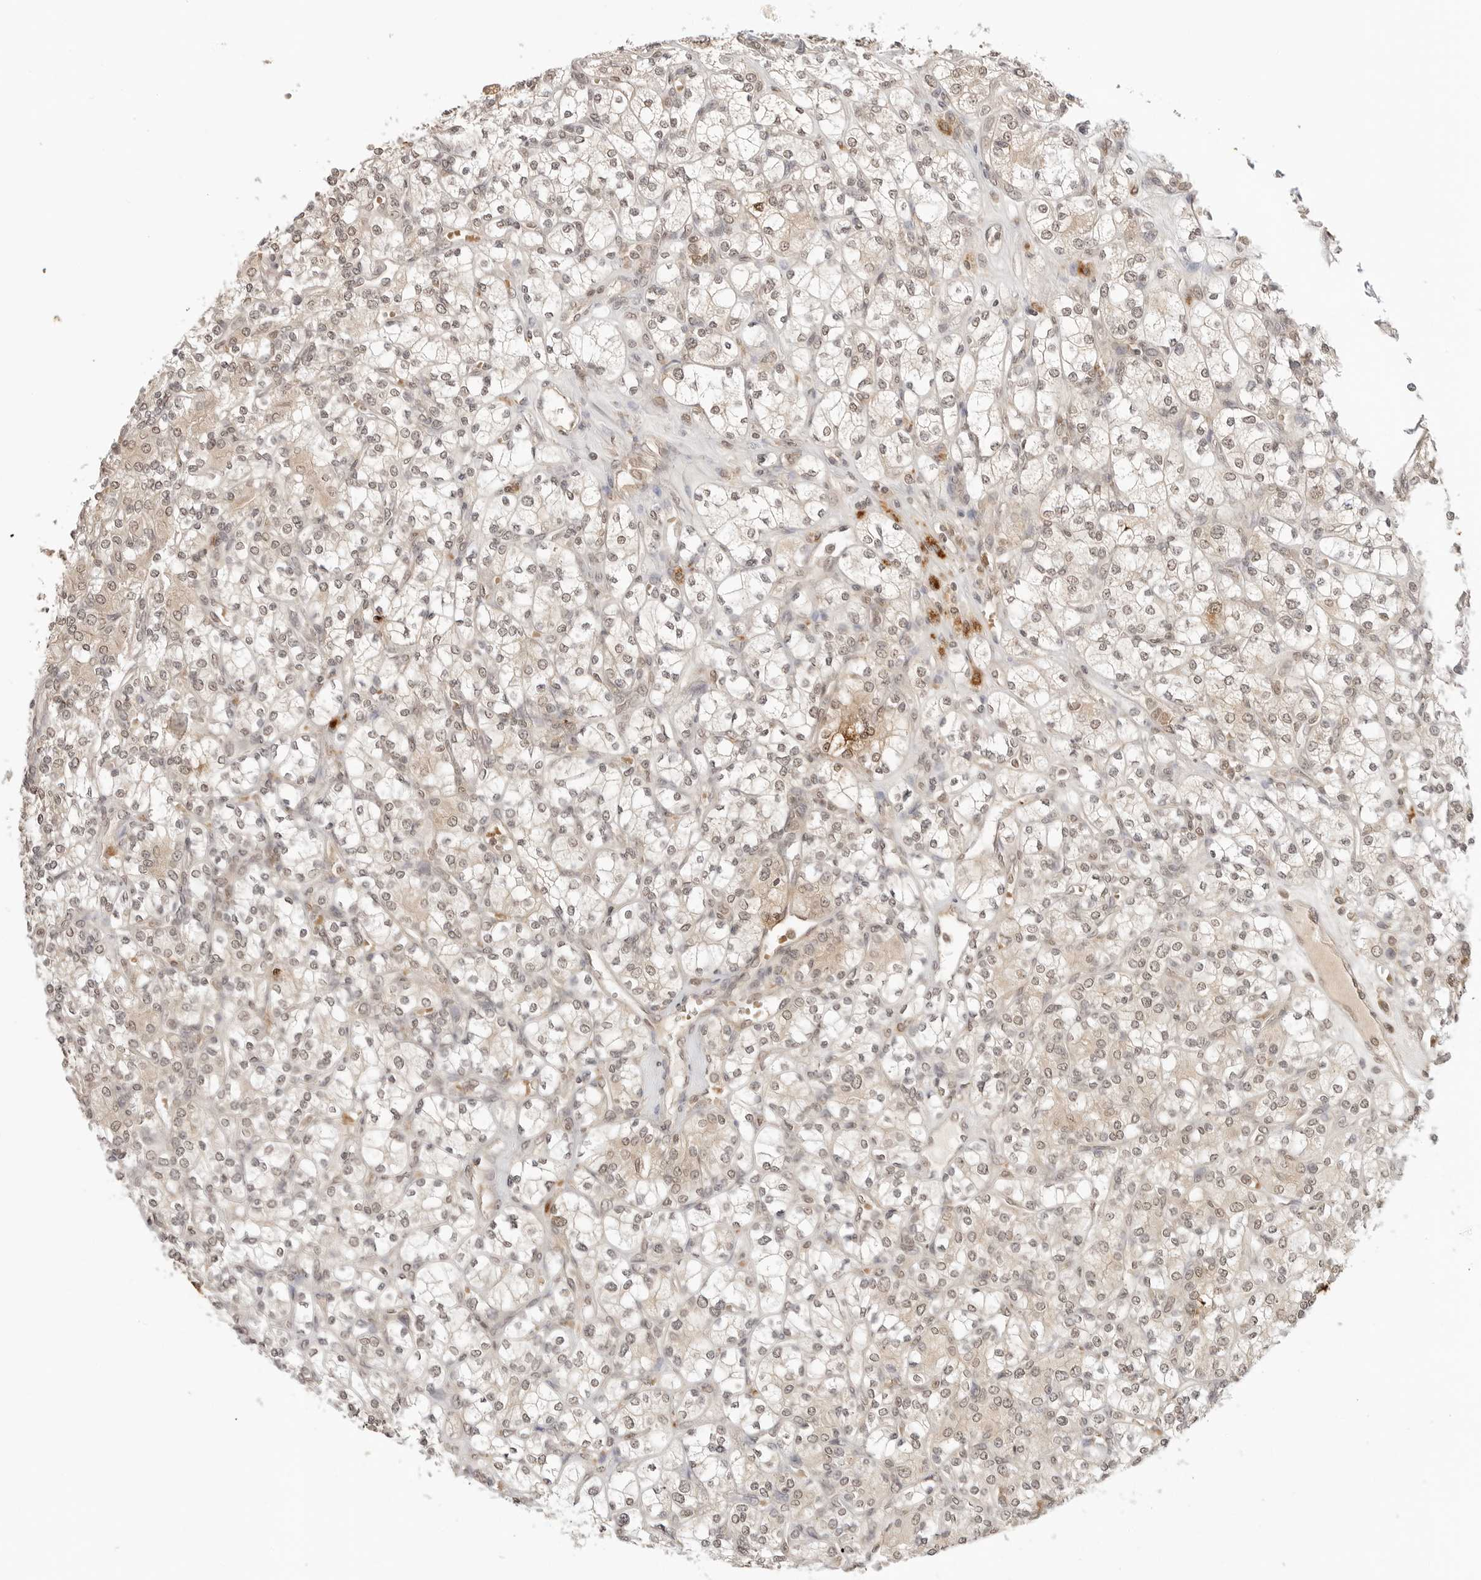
{"staining": {"intensity": "weak", "quantity": ">75%", "location": "cytoplasmic/membranous,nuclear"}, "tissue": "renal cancer", "cell_type": "Tumor cells", "image_type": "cancer", "snomed": [{"axis": "morphology", "description": "Adenocarcinoma, NOS"}, {"axis": "topography", "description": "Kidney"}], "caption": "Renal cancer stained with immunohistochemistry (IHC) reveals weak cytoplasmic/membranous and nuclear expression in about >75% of tumor cells. (brown staining indicates protein expression, while blue staining denotes nuclei).", "gene": "GPR34", "patient": {"sex": "male", "age": 77}}